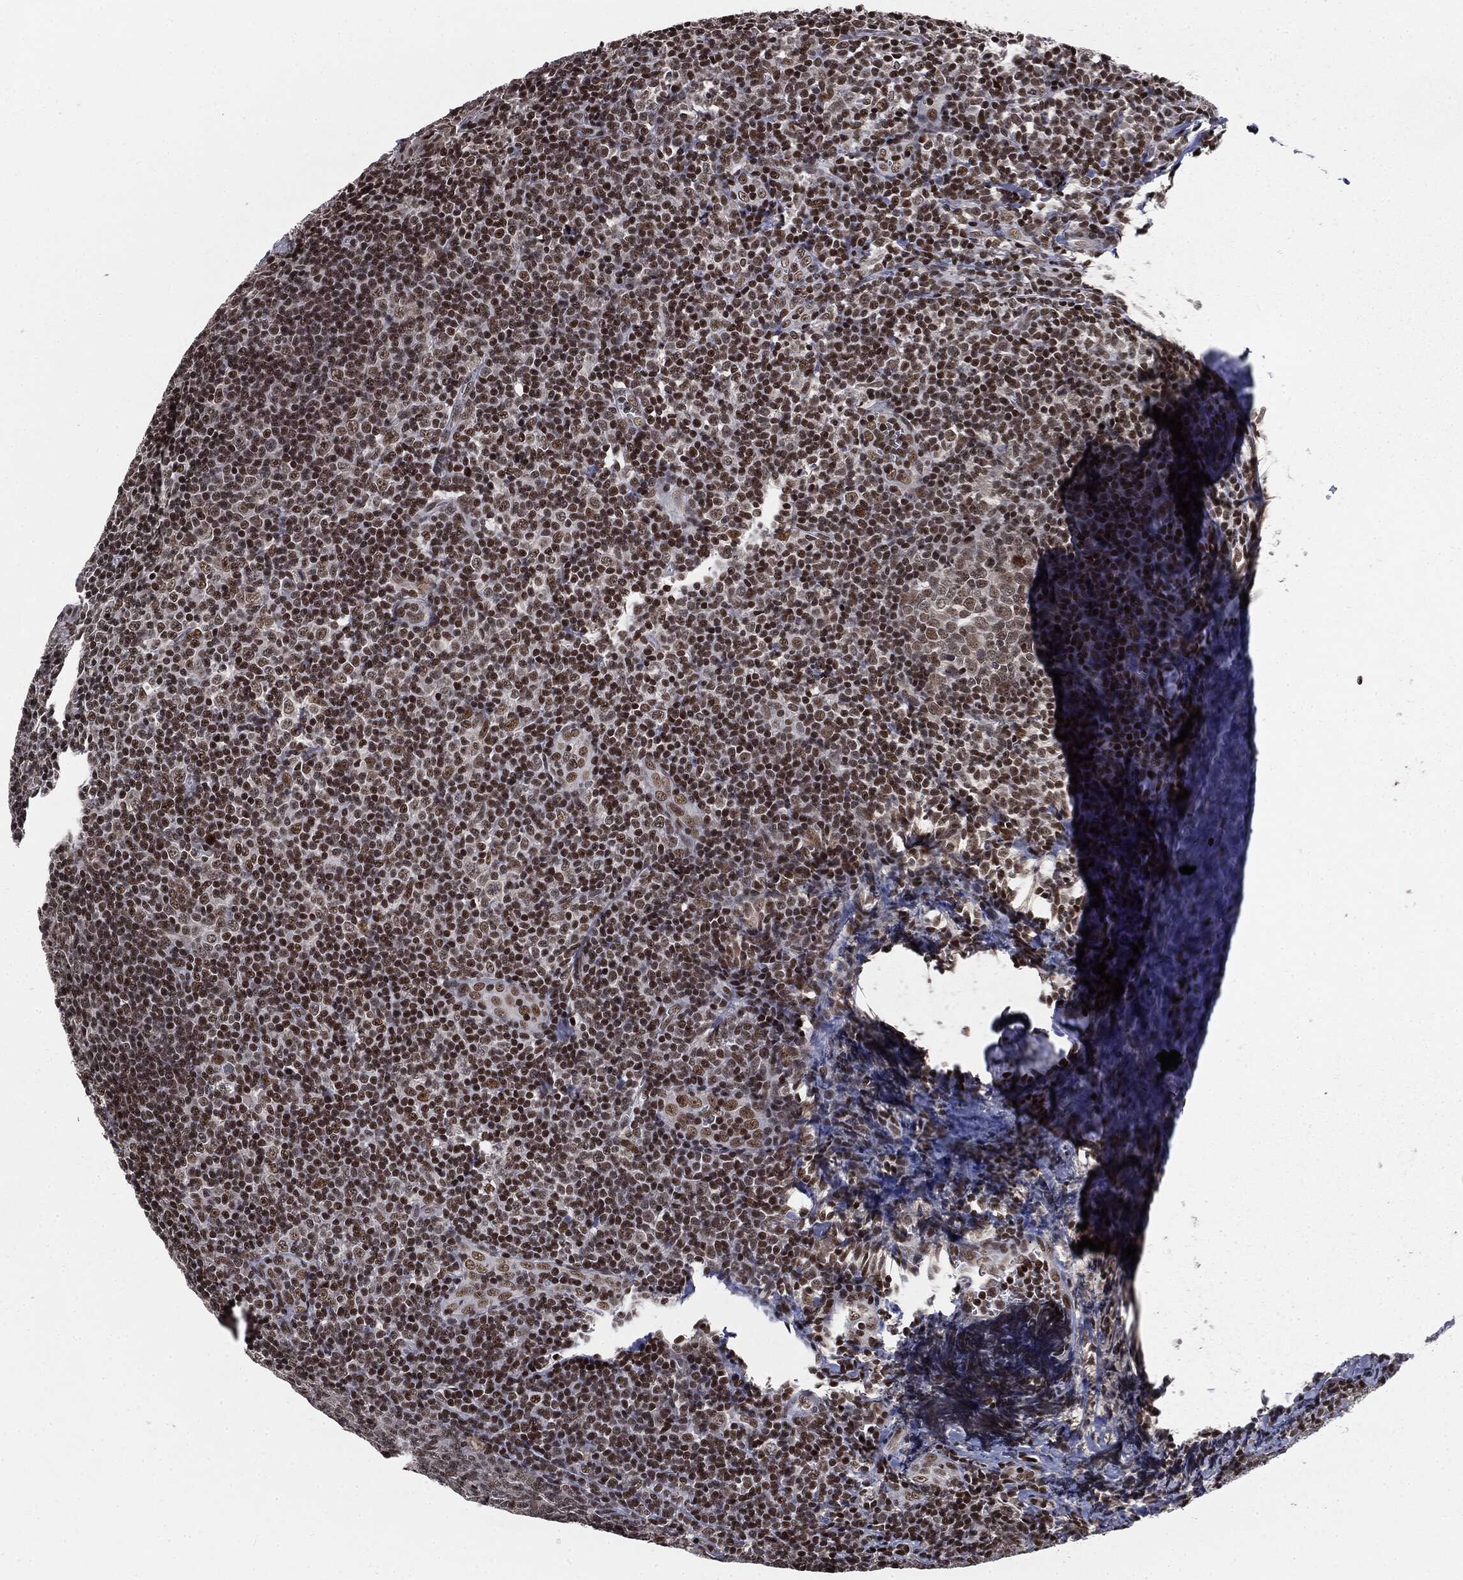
{"staining": {"intensity": "moderate", "quantity": "25%-75%", "location": "nuclear"}, "tissue": "tonsil", "cell_type": "Germinal center cells", "image_type": "normal", "snomed": [{"axis": "morphology", "description": "Normal tissue, NOS"}, {"axis": "topography", "description": "Tonsil"}], "caption": "High-power microscopy captured an IHC image of benign tonsil, revealing moderate nuclear expression in approximately 25%-75% of germinal center cells. (Stains: DAB (3,3'-diaminobenzidine) in brown, nuclei in blue, Microscopy: brightfield microscopy at high magnification).", "gene": "DPH2", "patient": {"sex": "male", "age": 20}}